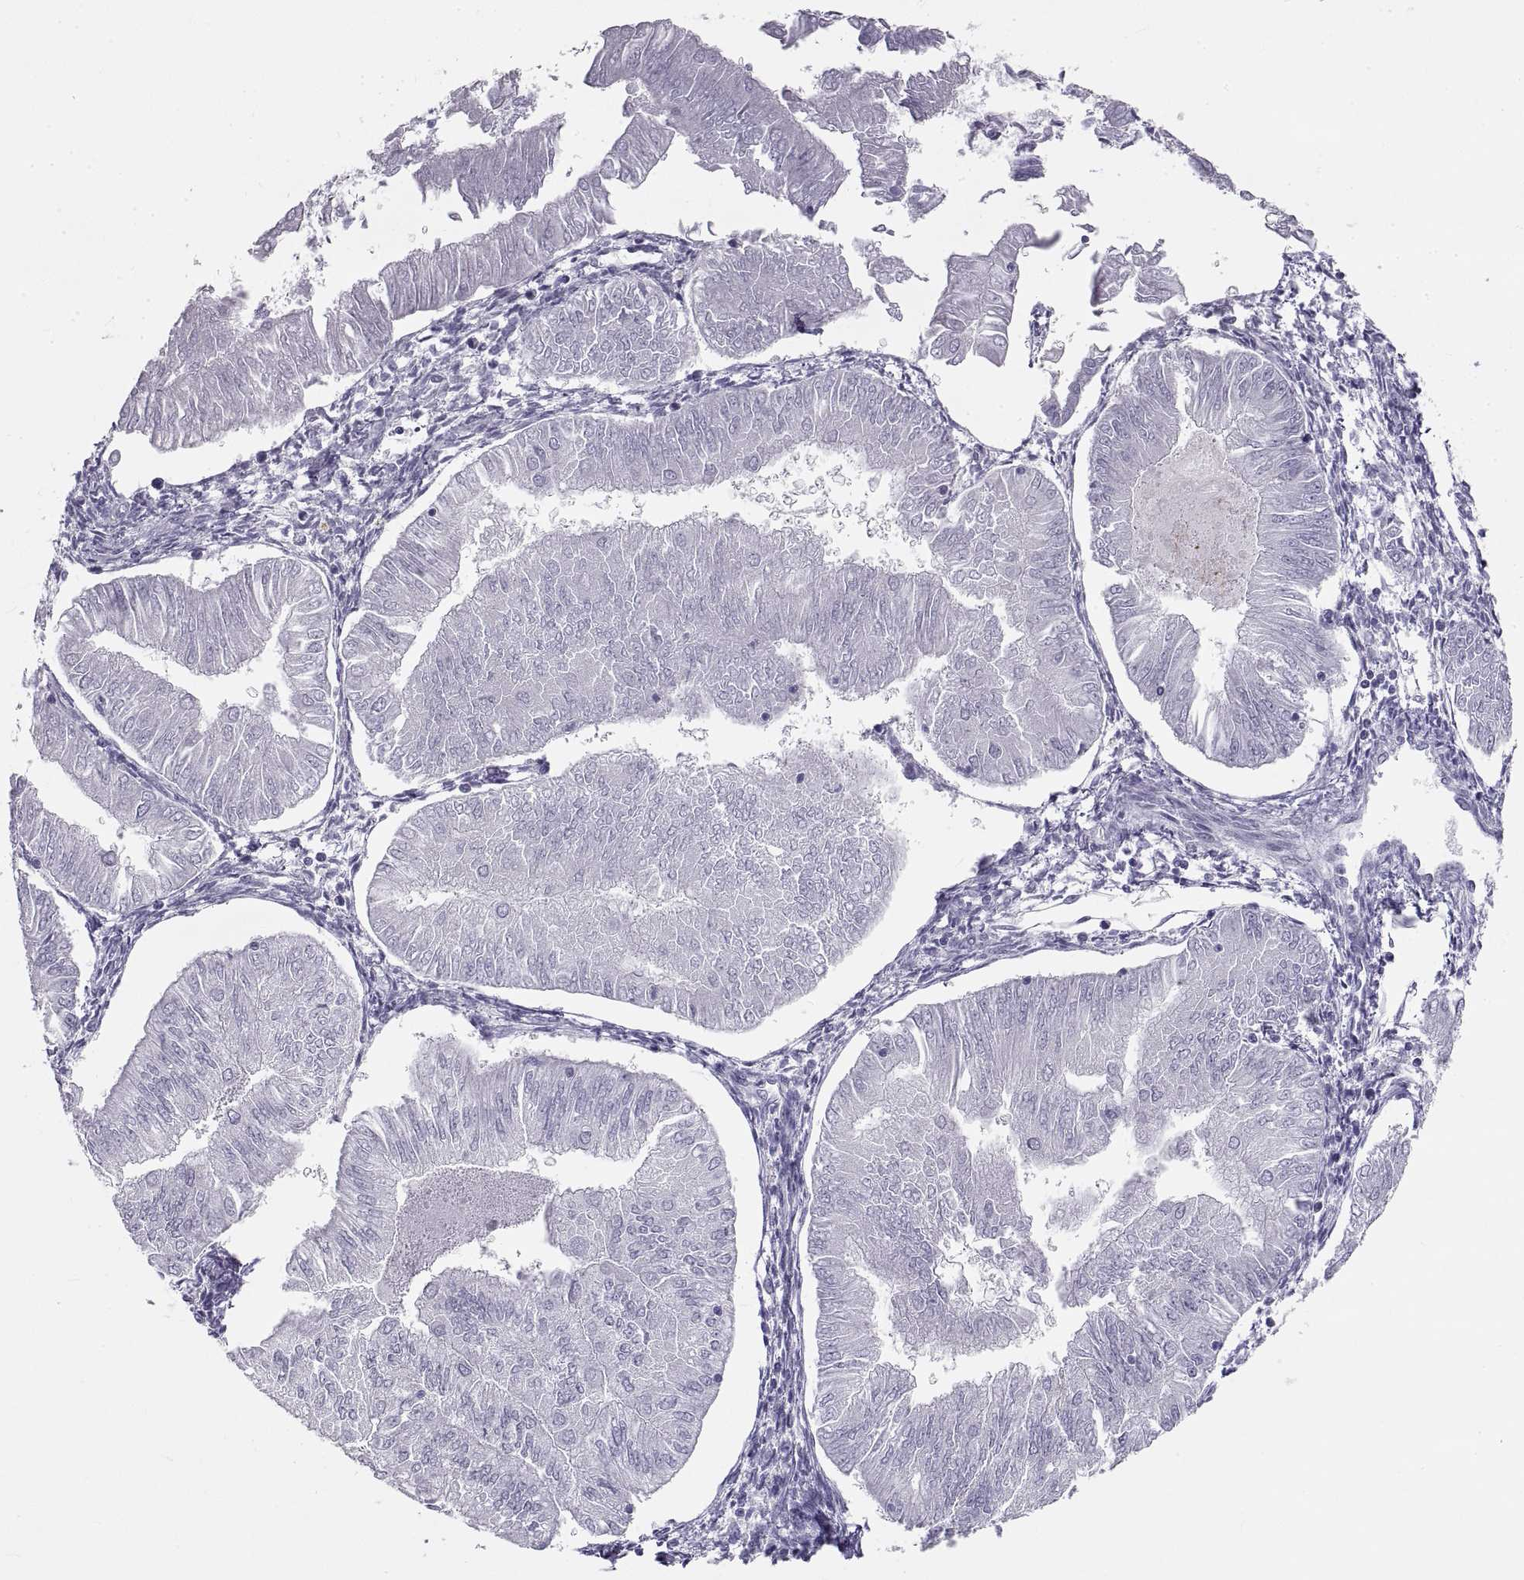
{"staining": {"intensity": "negative", "quantity": "none", "location": "none"}, "tissue": "endometrial cancer", "cell_type": "Tumor cells", "image_type": "cancer", "snomed": [{"axis": "morphology", "description": "Adenocarcinoma, NOS"}, {"axis": "topography", "description": "Endometrium"}], "caption": "Adenocarcinoma (endometrial) stained for a protein using IHC displays no expression tumor cells.", "gene": "RLBP1", "patient": {"sex": "female", "age": 53}}